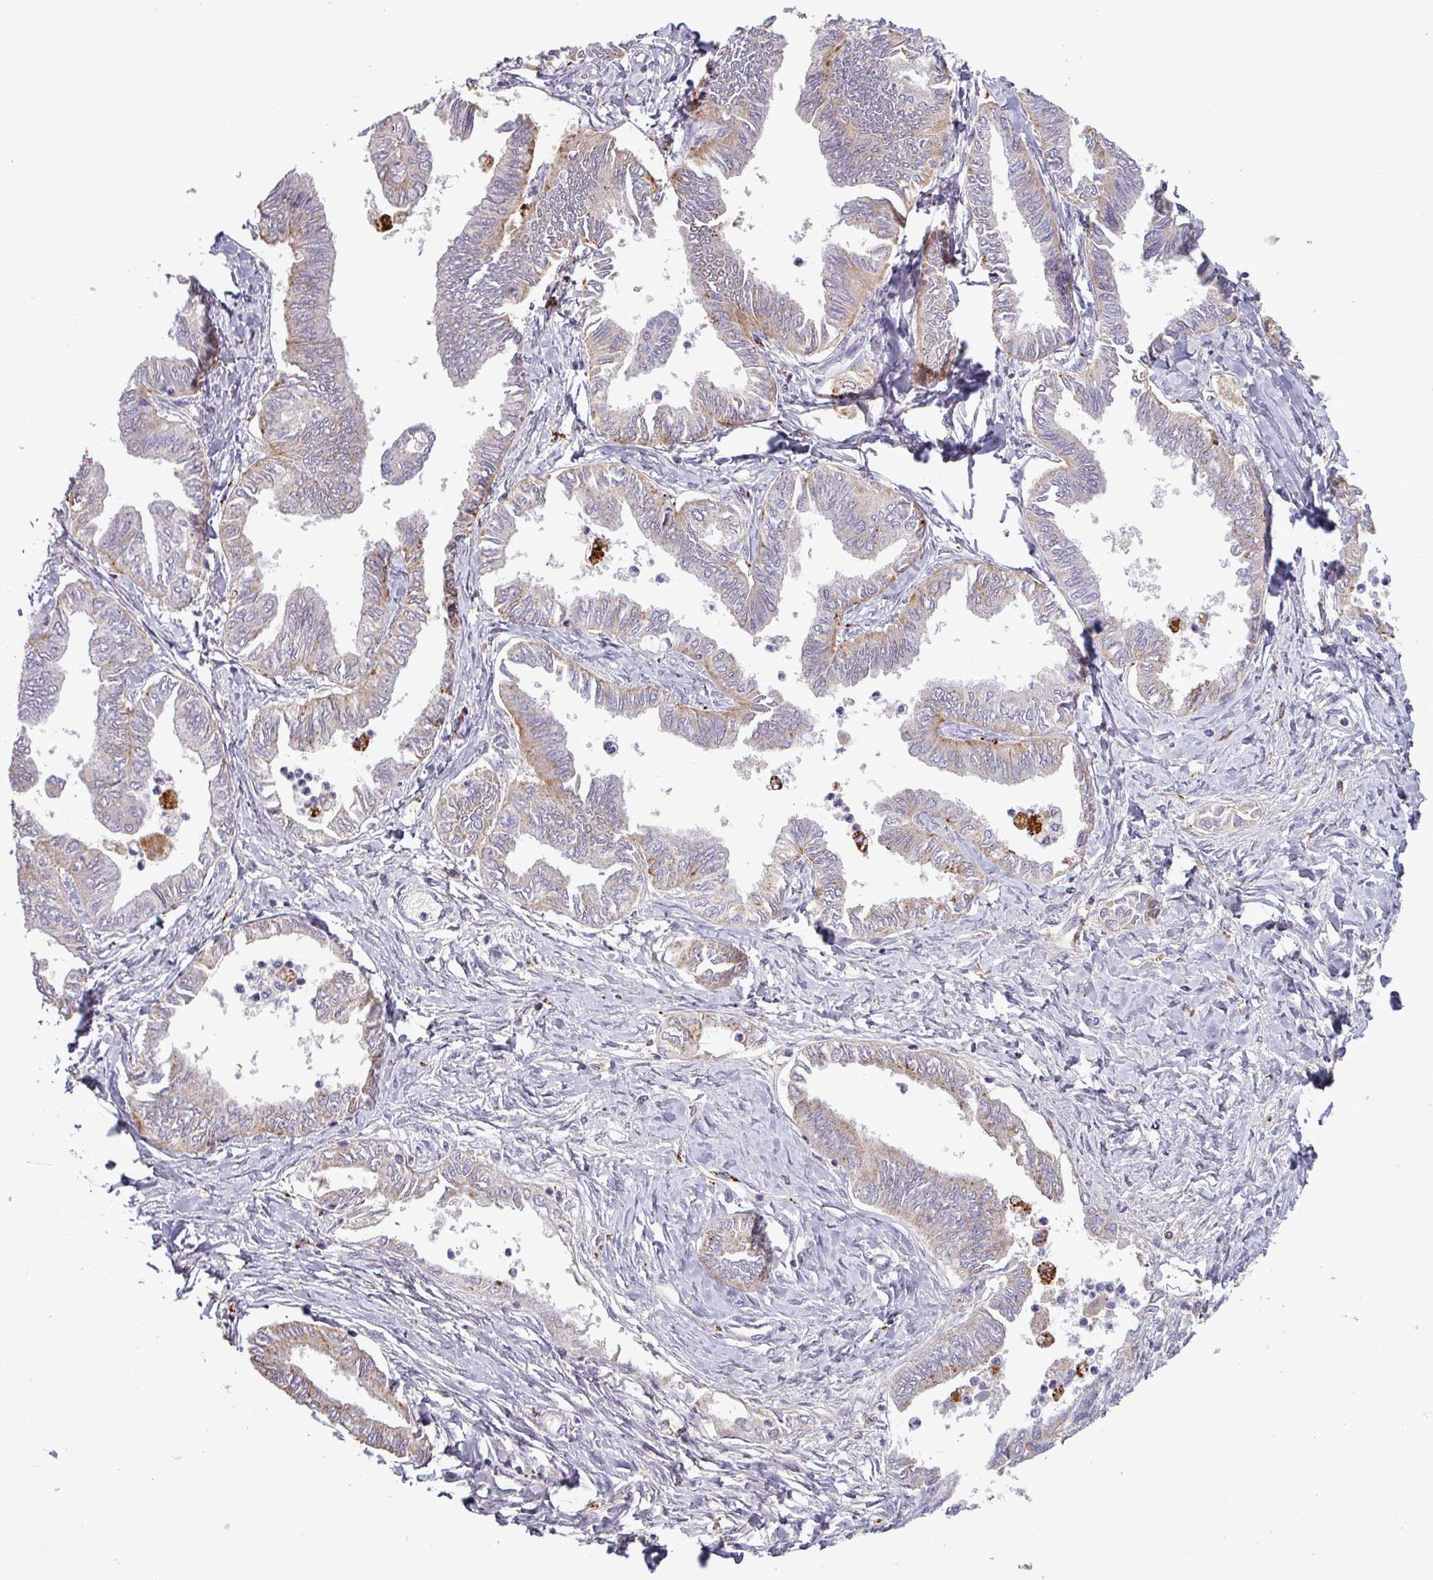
{"staining": {"intensity": "moderate", "quantity": "<25%", "location": "cytoplasmic/membranous"}, "tissue": "ovarian cancer", "cell_type": "Tumor cells", "image_type": "cancer", "snomed": [{"axis": "morphology", "description": "Carcinoma, endometroid"}, {"axis": "topography", "description": "Ovary"}], "caption": "Ovarian cancer (endometroid carcinoma) stained with a protein marker shows moderate staining in tumor cells.", "gene": "C4B", "patient": {"sex": "female", "age": 70}}